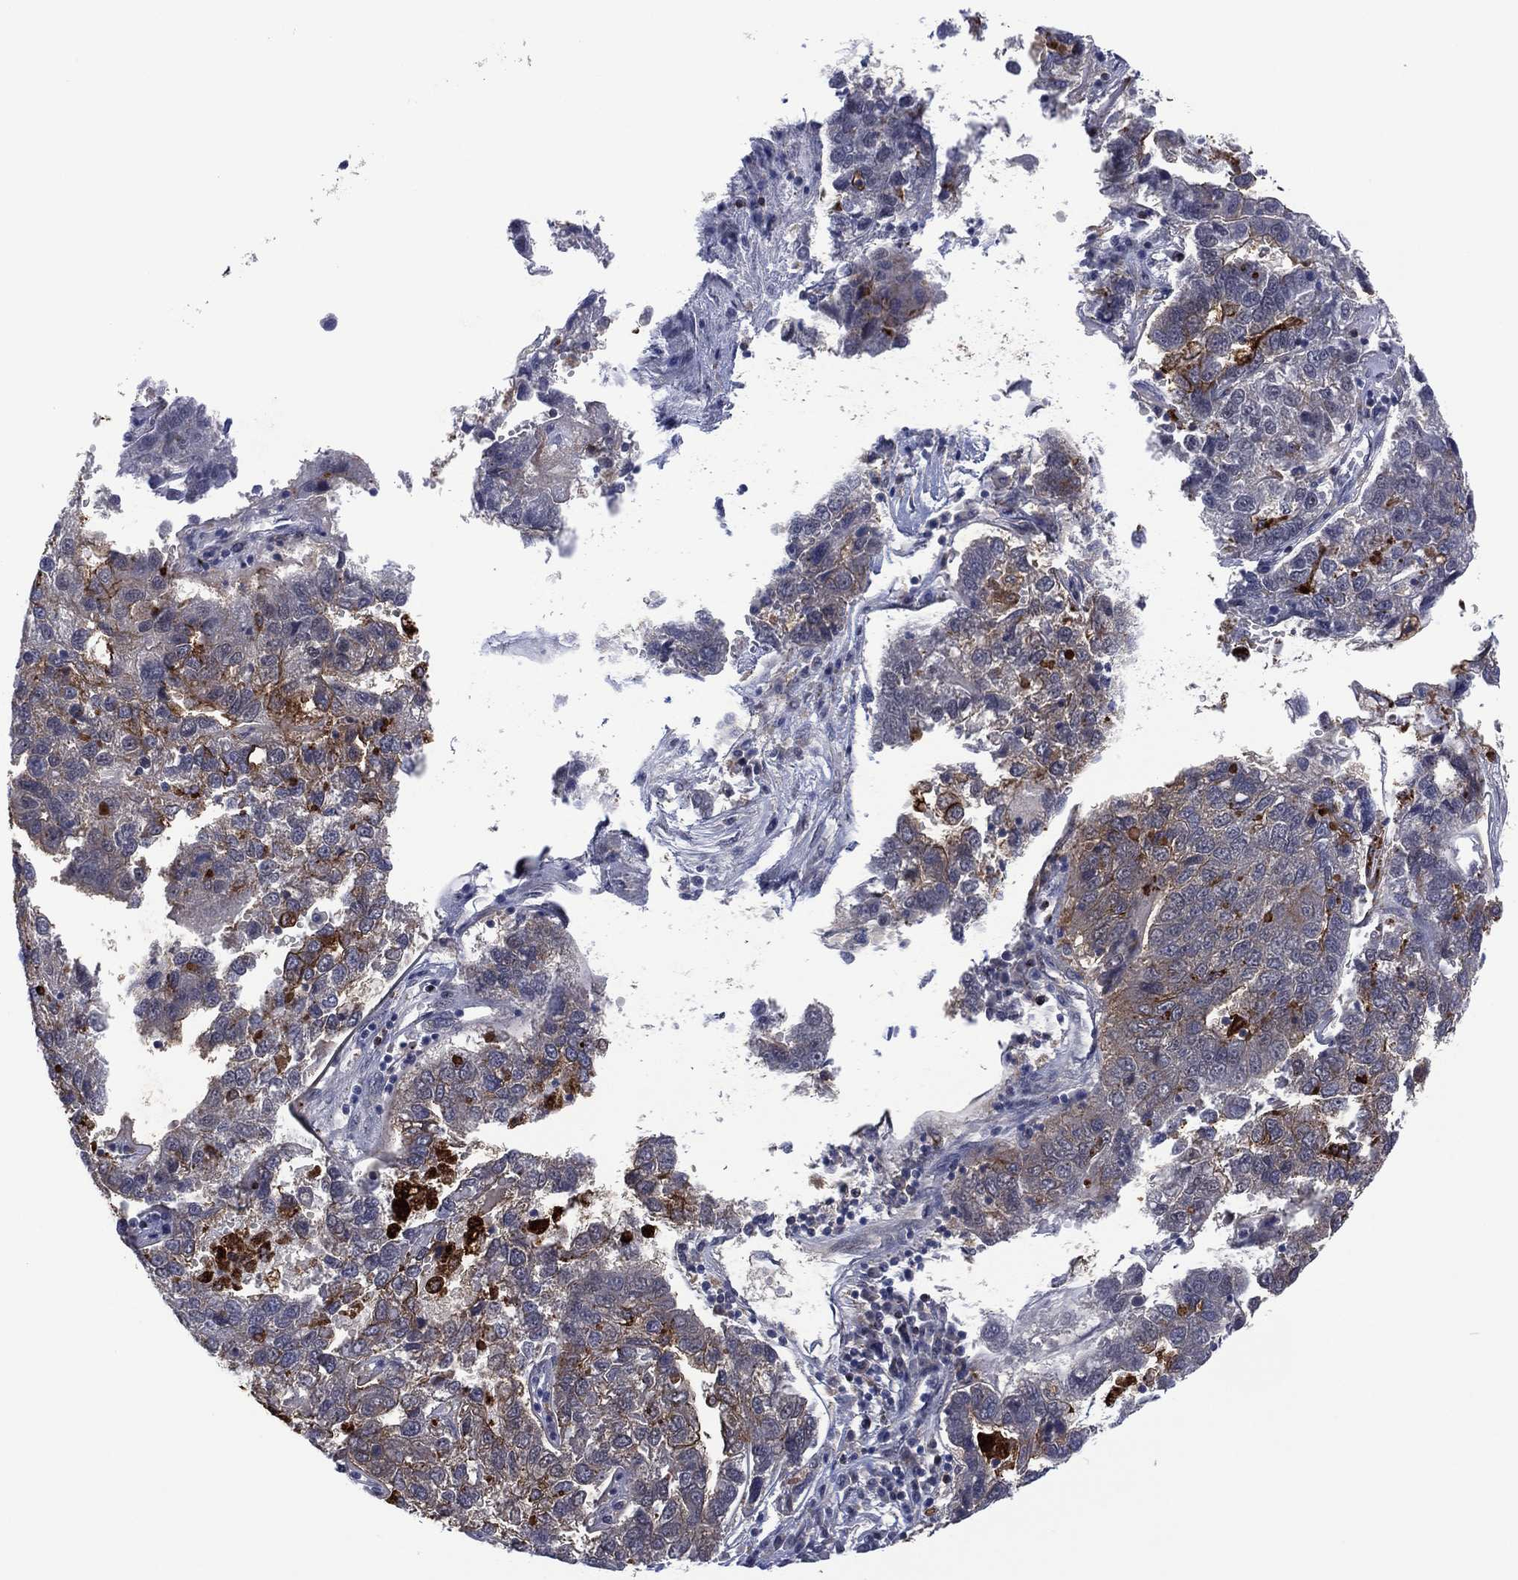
{"staining": {"intensity": "strong", "quantity": "<25%", "location": "cytoplasmic/membranous"}, "tissue": "pancreatic cancer", "cell_type": "Tumor cells", "image_type": "cancer", "snomed": [{"axis": "morphology", "description": "Adenocarcinoma, NOS"}, {"axis": "topography", "description": "Pancreas"}], "caption": "Pancreatic adenocarcinoma stained for a protein shows strong cytoplasmic/membranous positivity in tumor cells. Immunohistochemistry (ihc) stains the protein of interest in brown and the nuclei are stained blue.", "gene": "DPP4", "patient": {"sex": "female", "age": 61}}